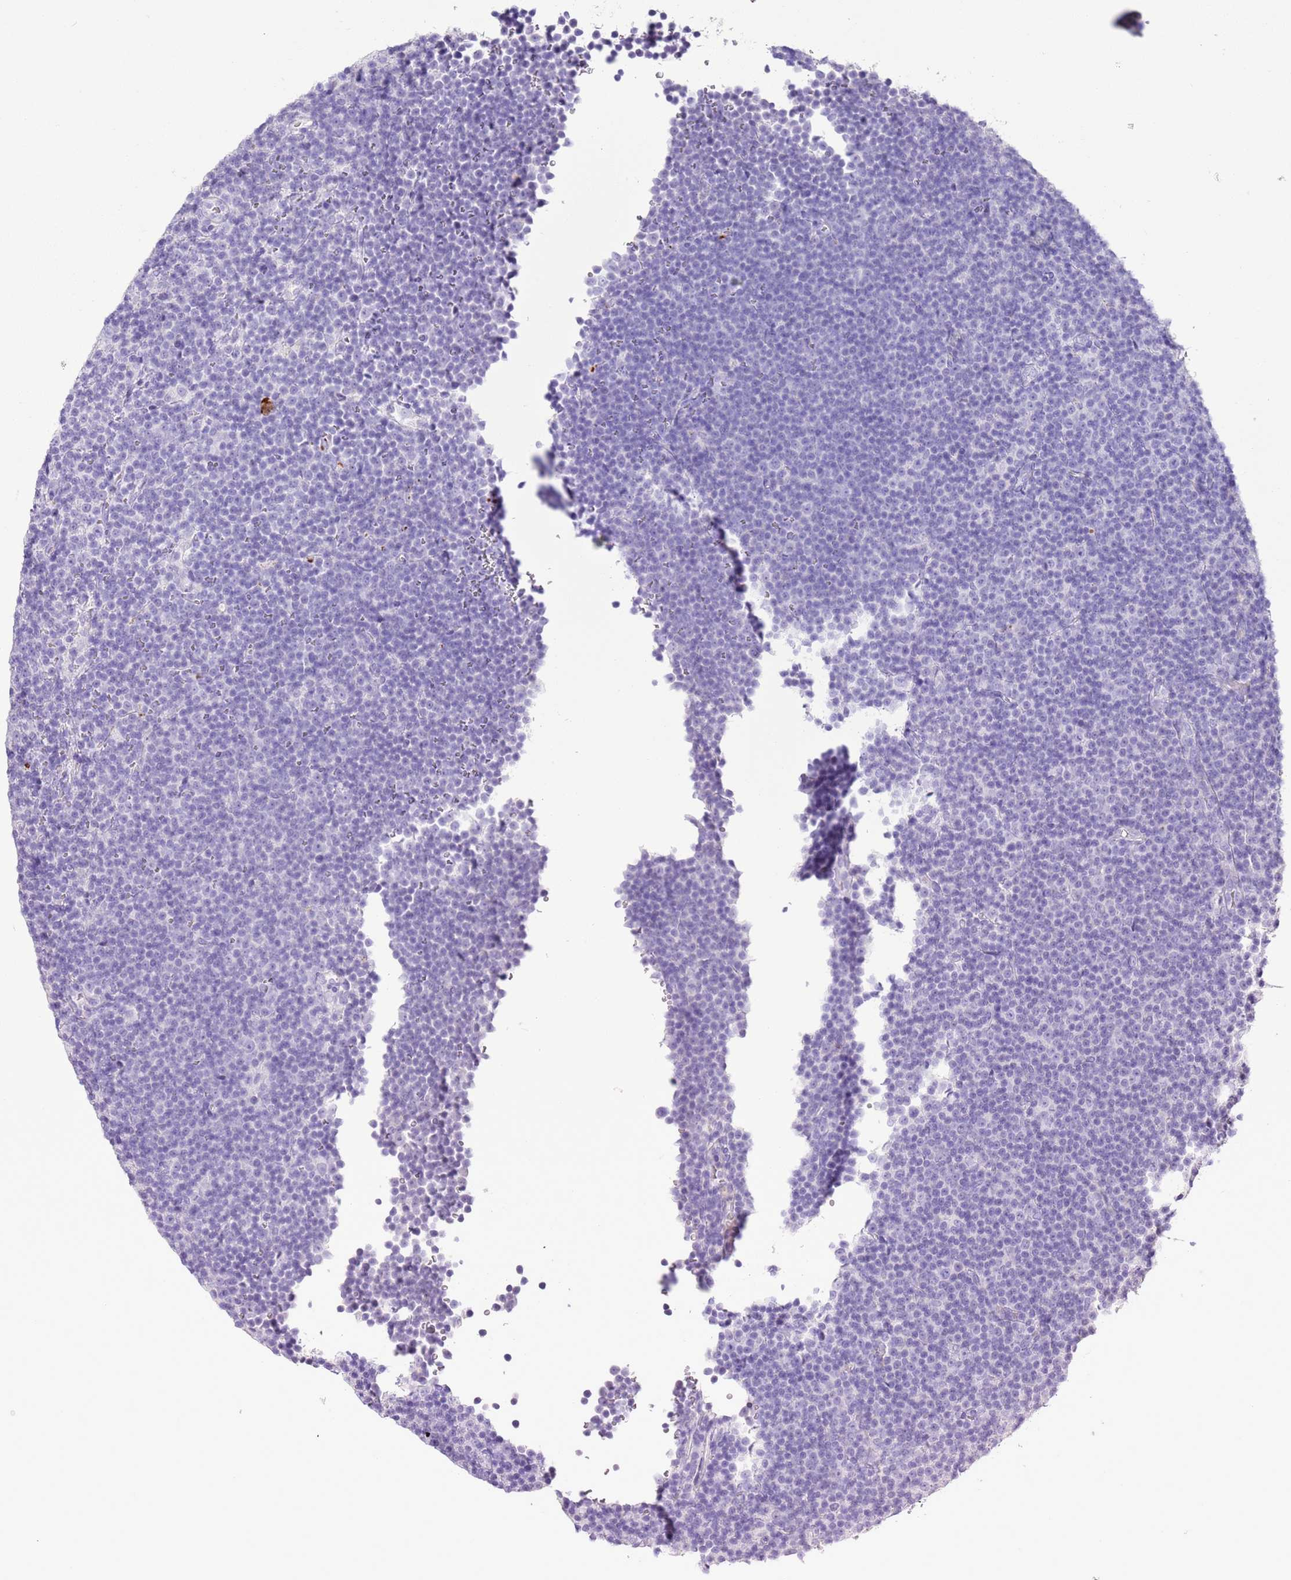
{"staining": {"intensity": "negative", "quantity": "none", "location": "none"}, "tissue": "lymphoma", "cell_type": "Tumor cells", "image_type": "cancer", "snomed": [{"axis": "morphology", "description": "Malignant lymphoma, non-Hodgkin's type, Low grade"}, {"axis": "topography", "description": "Lymph node"}], "caption": "Tumor cells are negative for brown protein staining in low-grade malignant lymphoma, non-Hodgkin's type. Brightfield microscopy of immunohistochemistry (IHC) stained with DAB (brown) and hematoxylin (blue), captured at high magnification.", "gene": "OR2Z1", "patient": {"sex": "female", "age": 67}}